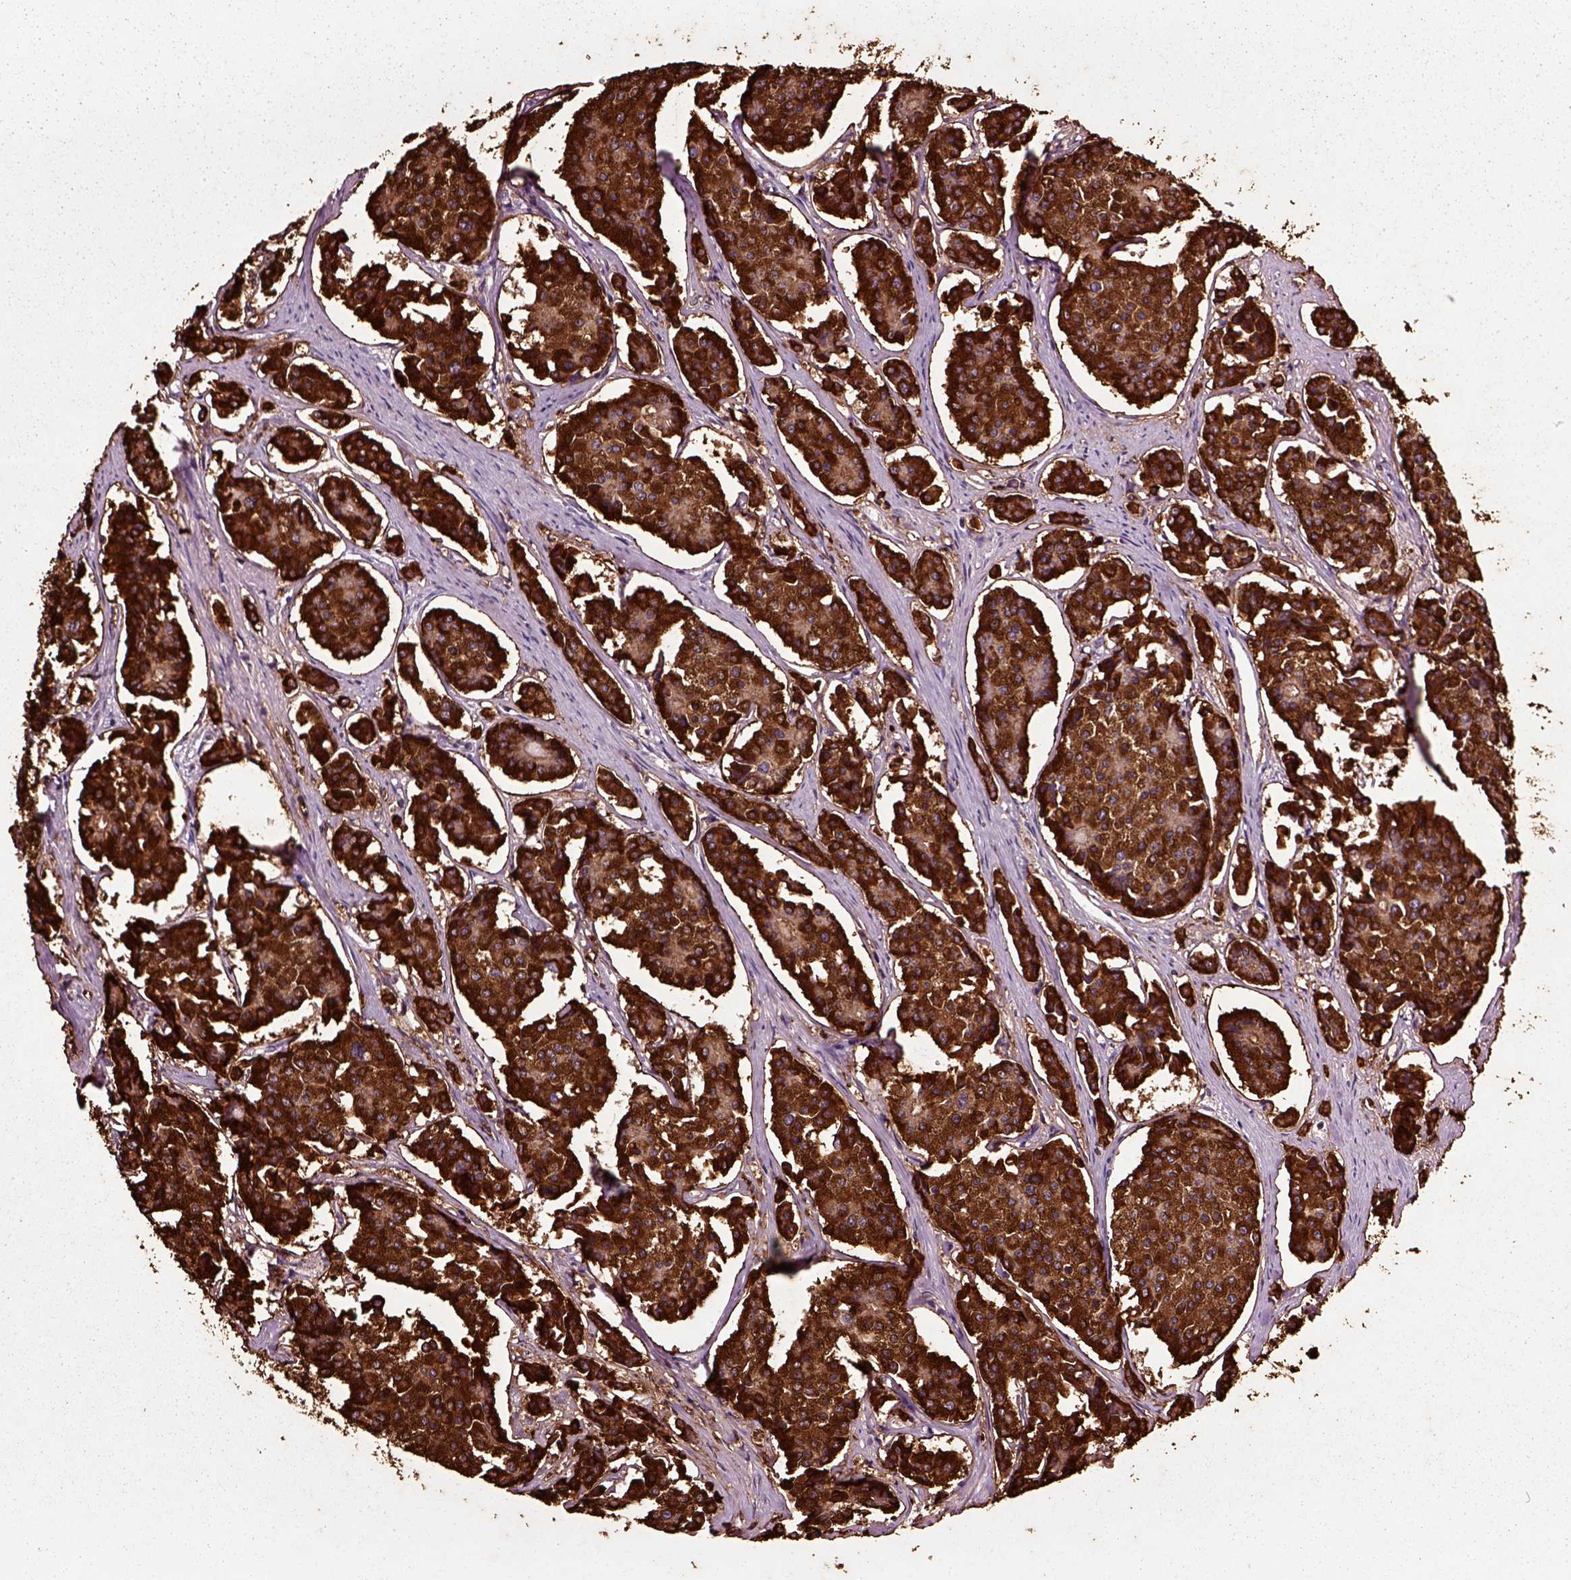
{"staining": {"intensity": "strong", "quantity": ">75%", "location": "cytoplasmic/membranous"}, "tissue": "carcinoid", "cell_type": "Tumor cells", "image_type": "cancer", "snomed": [{"axis": "morphology", "description": "Carcinoid, malignant, NOS"}, {"axis": "topography", "description": "Small intestine"}], "caption": "This photomicrograph displays carcinoid (malignant) stained with immunohistochemistry (IHC) to label a protein in brown. The cytoplasmic/membranous of tumor cells show strong positivity for the protein. Nuclei are counter-stained blue.", "gene": "CHGB", "patient": {"sex": "female", "age": 65}}